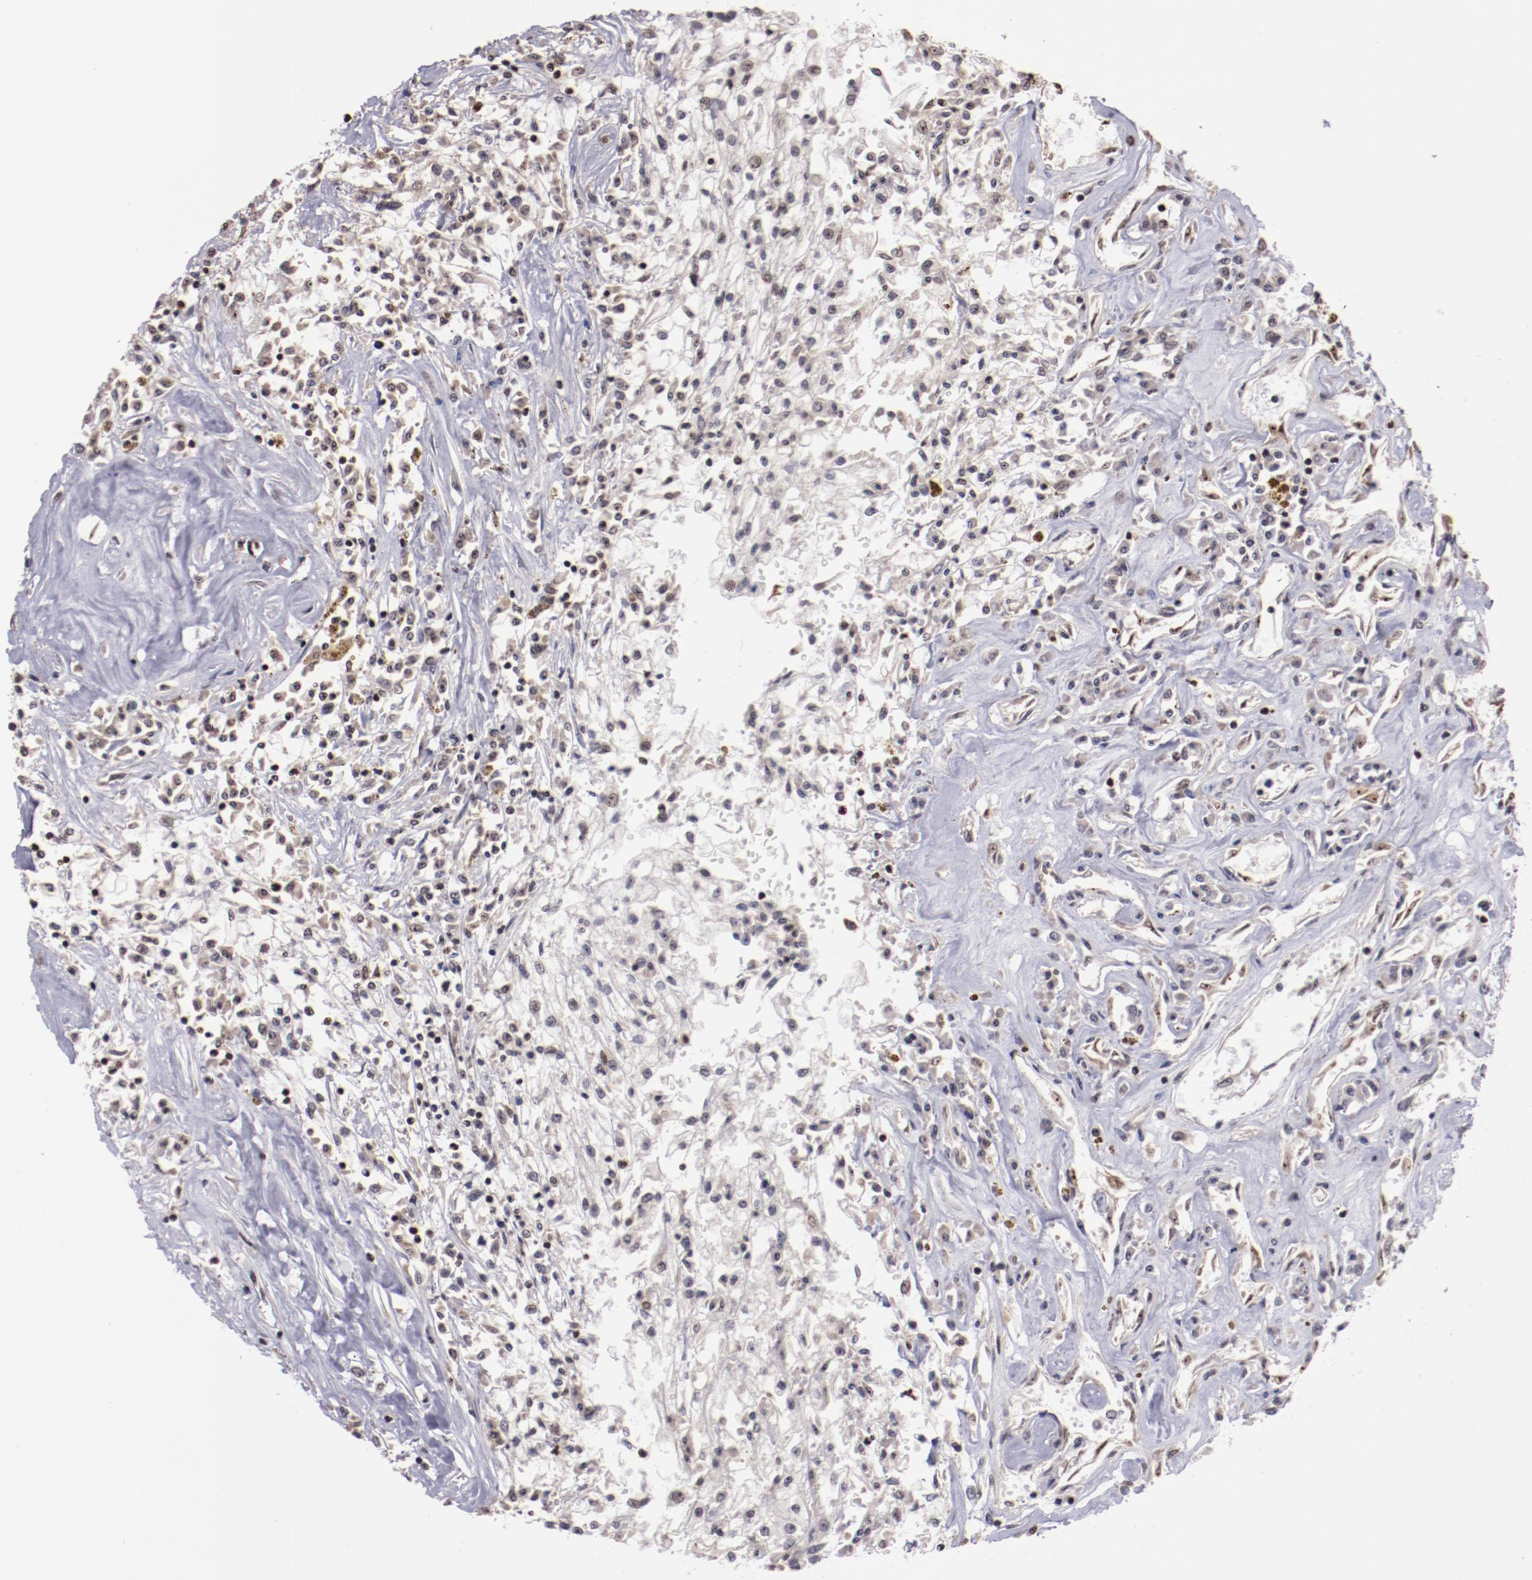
{"staining": {"intensity": "moderate", "quantity": "<25%", "location": "cytoplasmic/membranous,nuclear"}, "tissue": "renal cancer", "cell_type": "Tumor cells", "image_type": "cancer", "snomed": [{"axis": "morphology", "description": "Adenocarcinoma, NOS"}, {"axis": "topography", "description": "Kidney"}], "caption": "There is low levels of moderate cytoplasmic/membranous and nuclear expression in tumor cells of renal adenocarcinoma, as demonstrated by immunohistochemical staining (brown color).", "gene": "DDX24", "patient": {"sex": "male", "age": 78}}